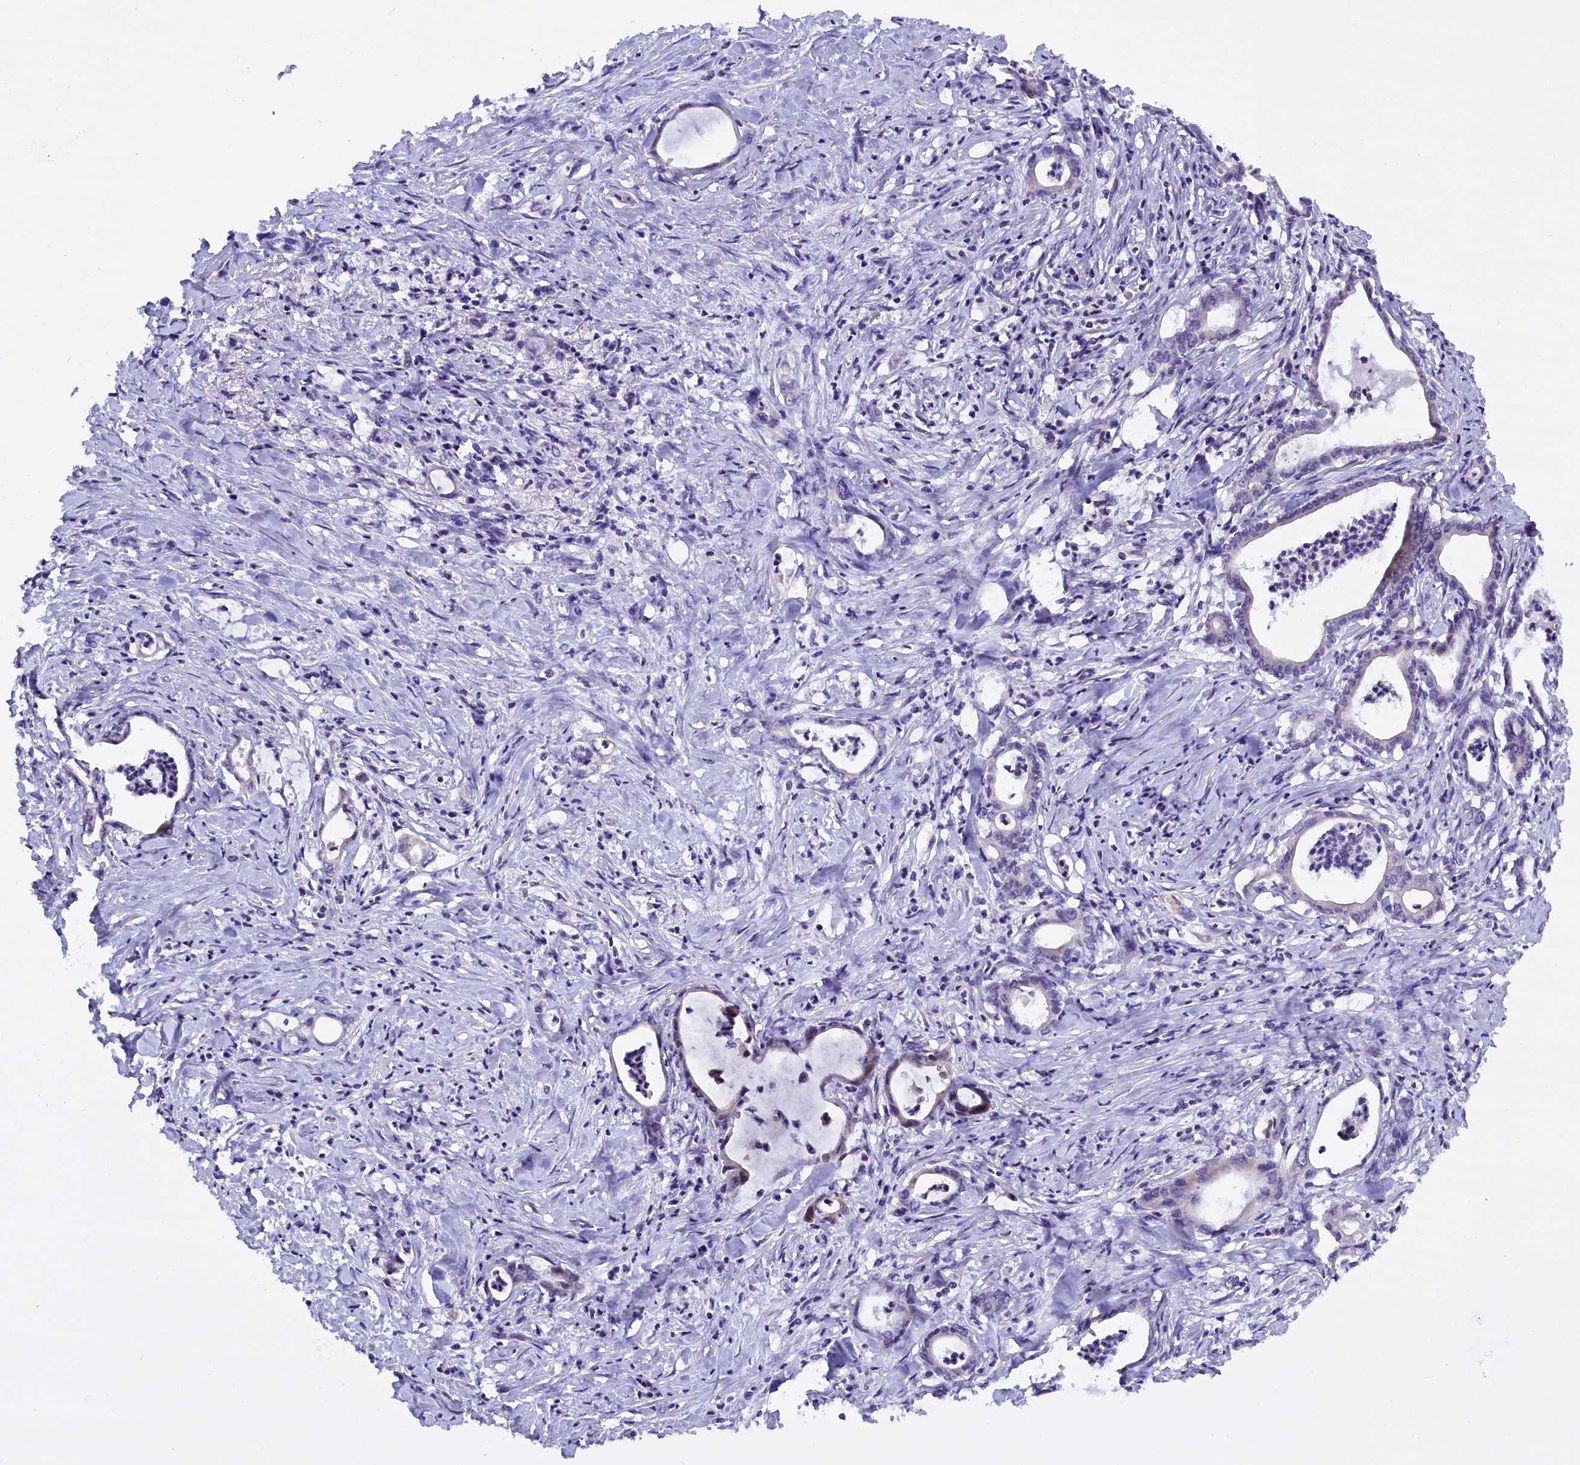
{"staining": {"intensity": "negative", "quantity": "none", "location": "none"}, "tissue": "pancreatic cancer", "cell_type": "Tumor cells", "image_type": "cancer", "snomed": [{"axis": "morphology", "description": "Adenocarcinoma, NOS"}, {"axis": "topography", "description": "Pancreas"}], "caption": "Pancreatic cancer stained for a protein using immunohistochemistry shows no staining tumor cells.", "gene": "RTTN", "patient": {"sex": "female", "age": 55}}